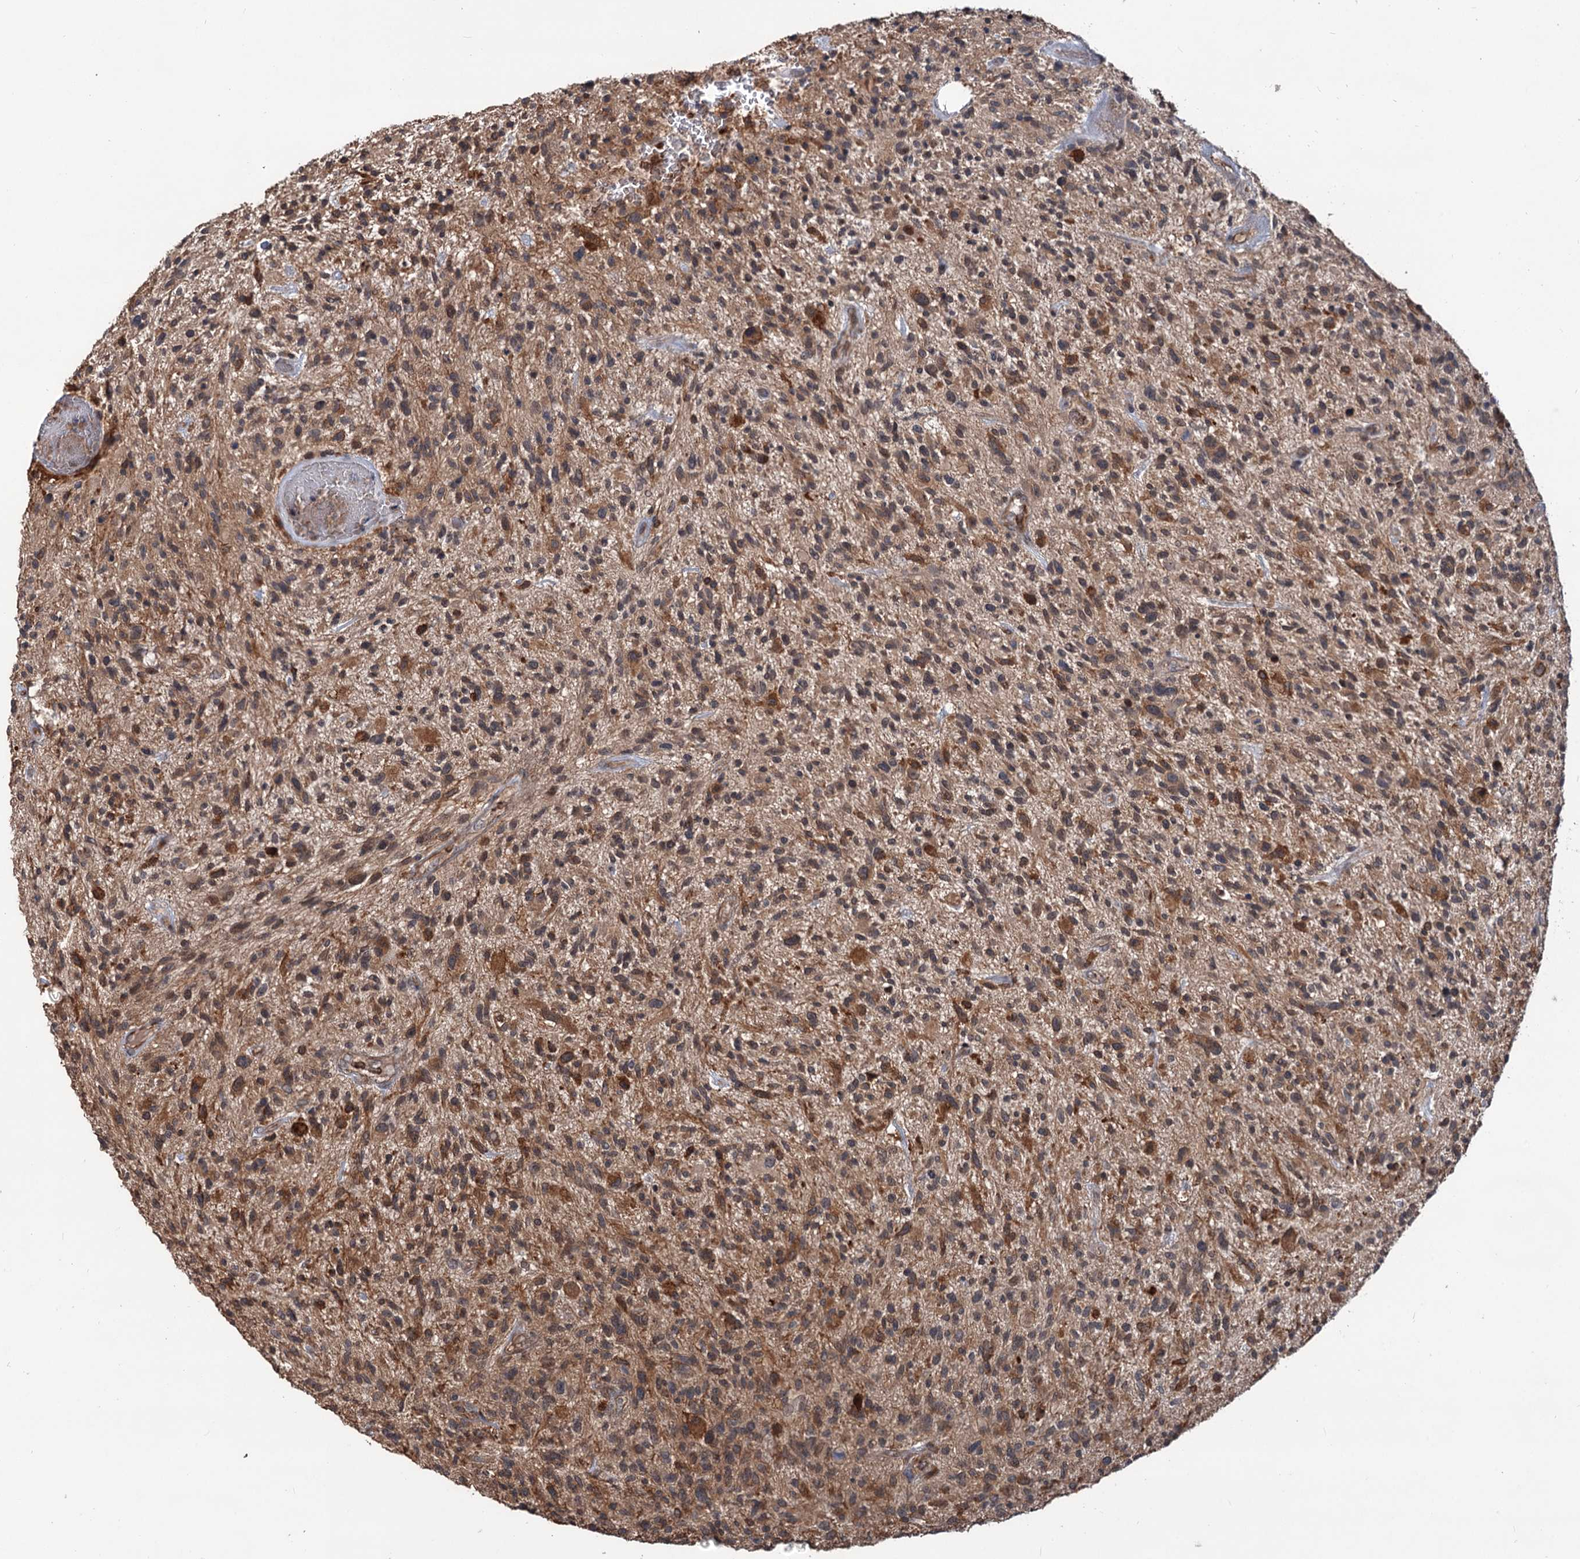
{"staining": {"intensity": "moderate", "quantity": "<25%", "location": "cytoplasmic/membranous"}, "tissue": "glioma", "cell_type": "Tumor cells", "image_type": "cancer", "snomed": [{"axis": "morphology", "description": "Glioma, malignant, High grade"}, {"axis": "topography", "description": "Brain"}], "caption": "A brown stain highlights moderate cytoplasmic/membranous staining of a protein in human glioma tumor cells.", "gene": "GRIP1", "patient": {"sex": "male", "age": 47}}